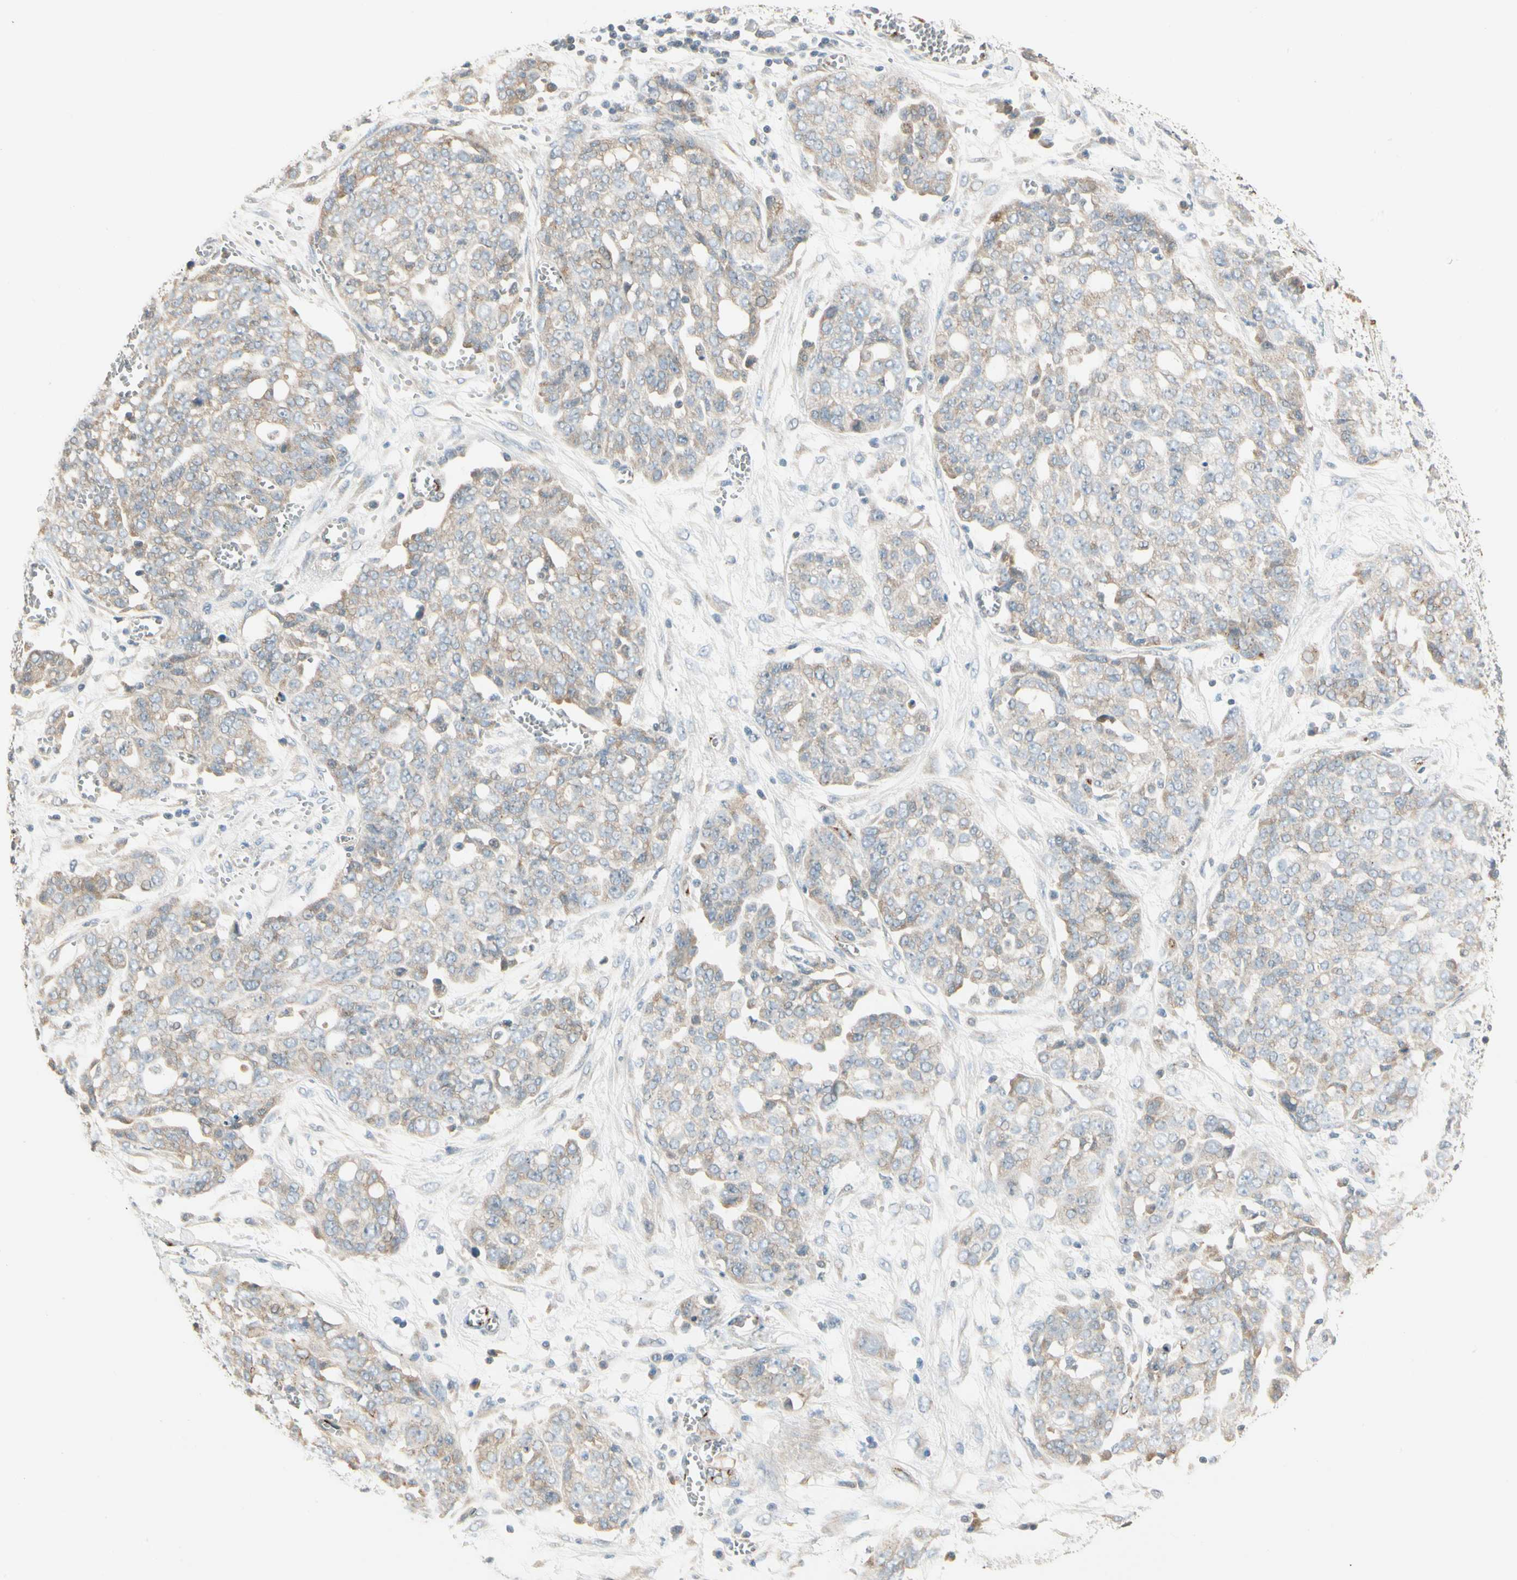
{"staining": {"intensity": "weak", "quantity": "25%-75%", "location": "cytoplasmic/membranous"}, "tissue": "ovarian cancer", "cell_type": "Tumor cells", "image_type": "cancer", "snomed": [{"axis": "morphology", "description": "Cystadenocarcinoma, serous, NOS"}, {"axis": "topography", "description": "Soft tissue"}, {"axis": "topography", "description": "Ovary"}], "caption": "Tumor cells display low levels of weak cytoplasmic/membranous positivity in about 25%-75% of cells in human ovarian cancer.", "gene": "MANSC1", "patient": {"sex": "female", "age": 57}}